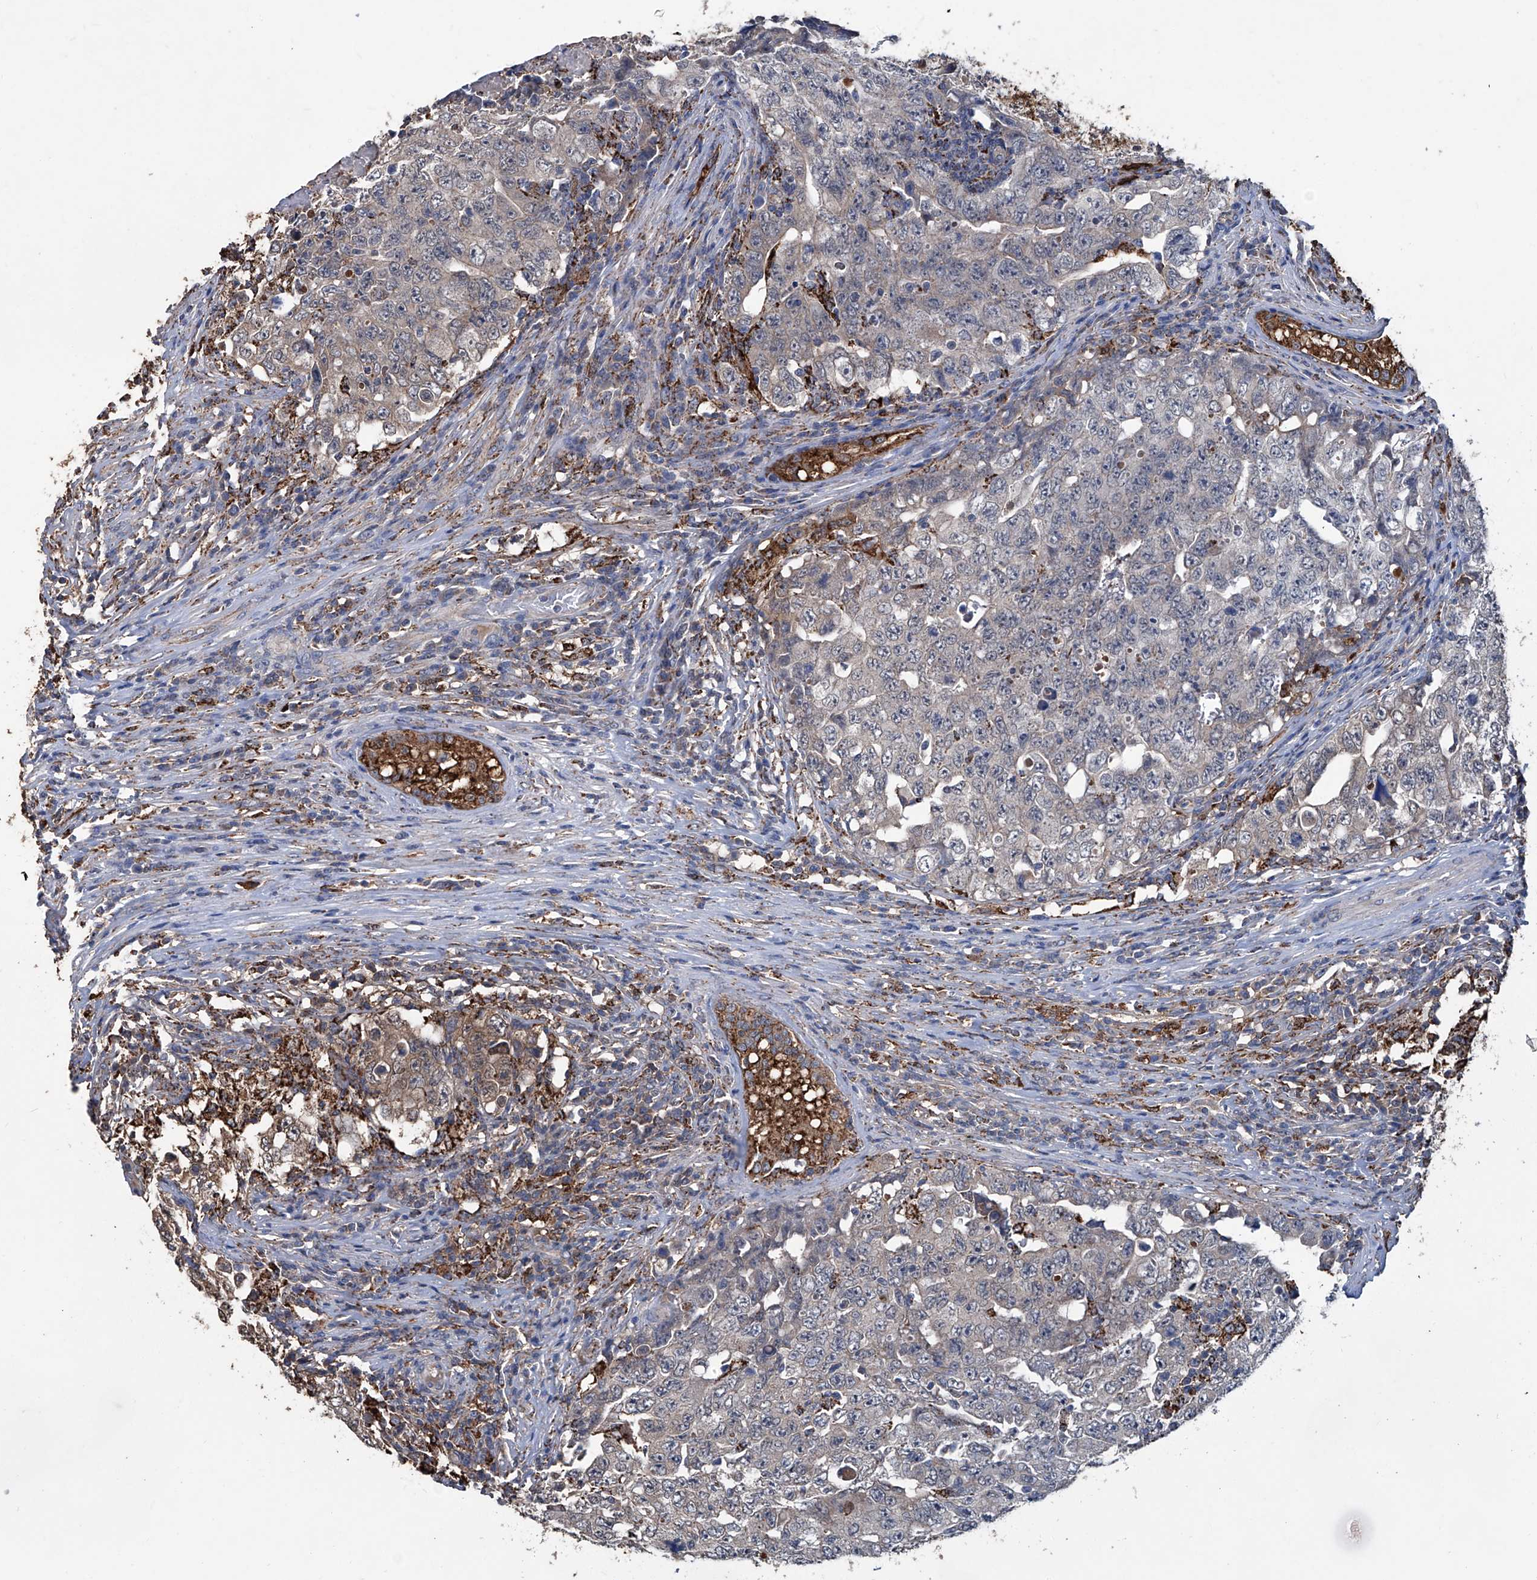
{"staining": {"intensity": "negative", "quantity": "none", "location": "none"}, "tissue": "testis cancer", "cell_type": "Tumor cells", "image_type": "cancer", "snomed": [{"axis": "morphology", "description": "Carcinoma, Embryonal, NOS"}, {"axis": "topography", "description": "Testis"}], "caption": "An image of human embryonal carcinoma (testis) is negative for staining in tumor cells.", "gene": "NHS", "patient": {"sex": "male", "age": 26}}